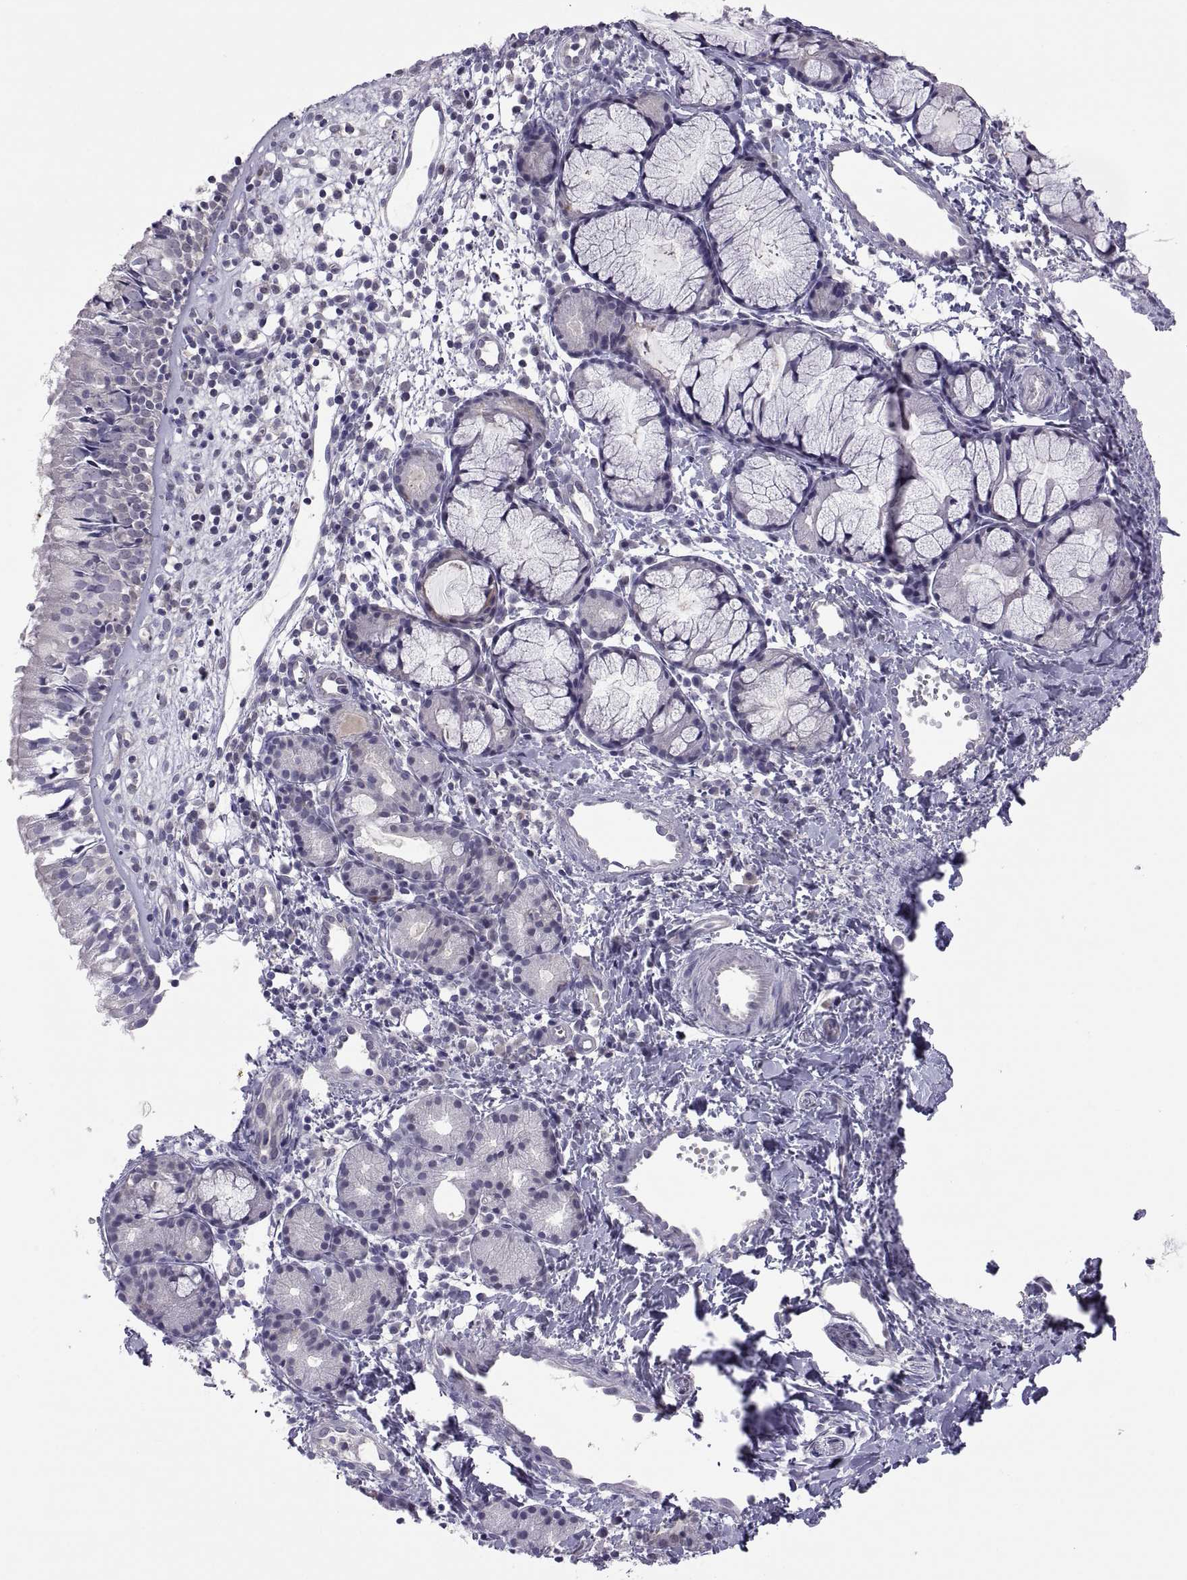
{"staining": {"intensity": "negative", "quantity": "none", "location": "none"}, "tissue": "nasopharynx", "cell_type": "Respiratory epithelial cells", "image_type": "normal", "snomed": [{"axis": "morphology", "description": "Normal tissue, NOS"}, {"axis": "topography", "description": "Nasopharynx"}], "caption": "High magnification brightfield microscopy of unremarkable nasopharynx stained with DAB (brown) and counterstained with hematoxylin (blue): respiratory epithelial cells show no significant expression. (Brightfield microscopy of DAB IHC at high magnification).", "gene": "FGF9", "patient": {"sex": "male", "age": 9}}